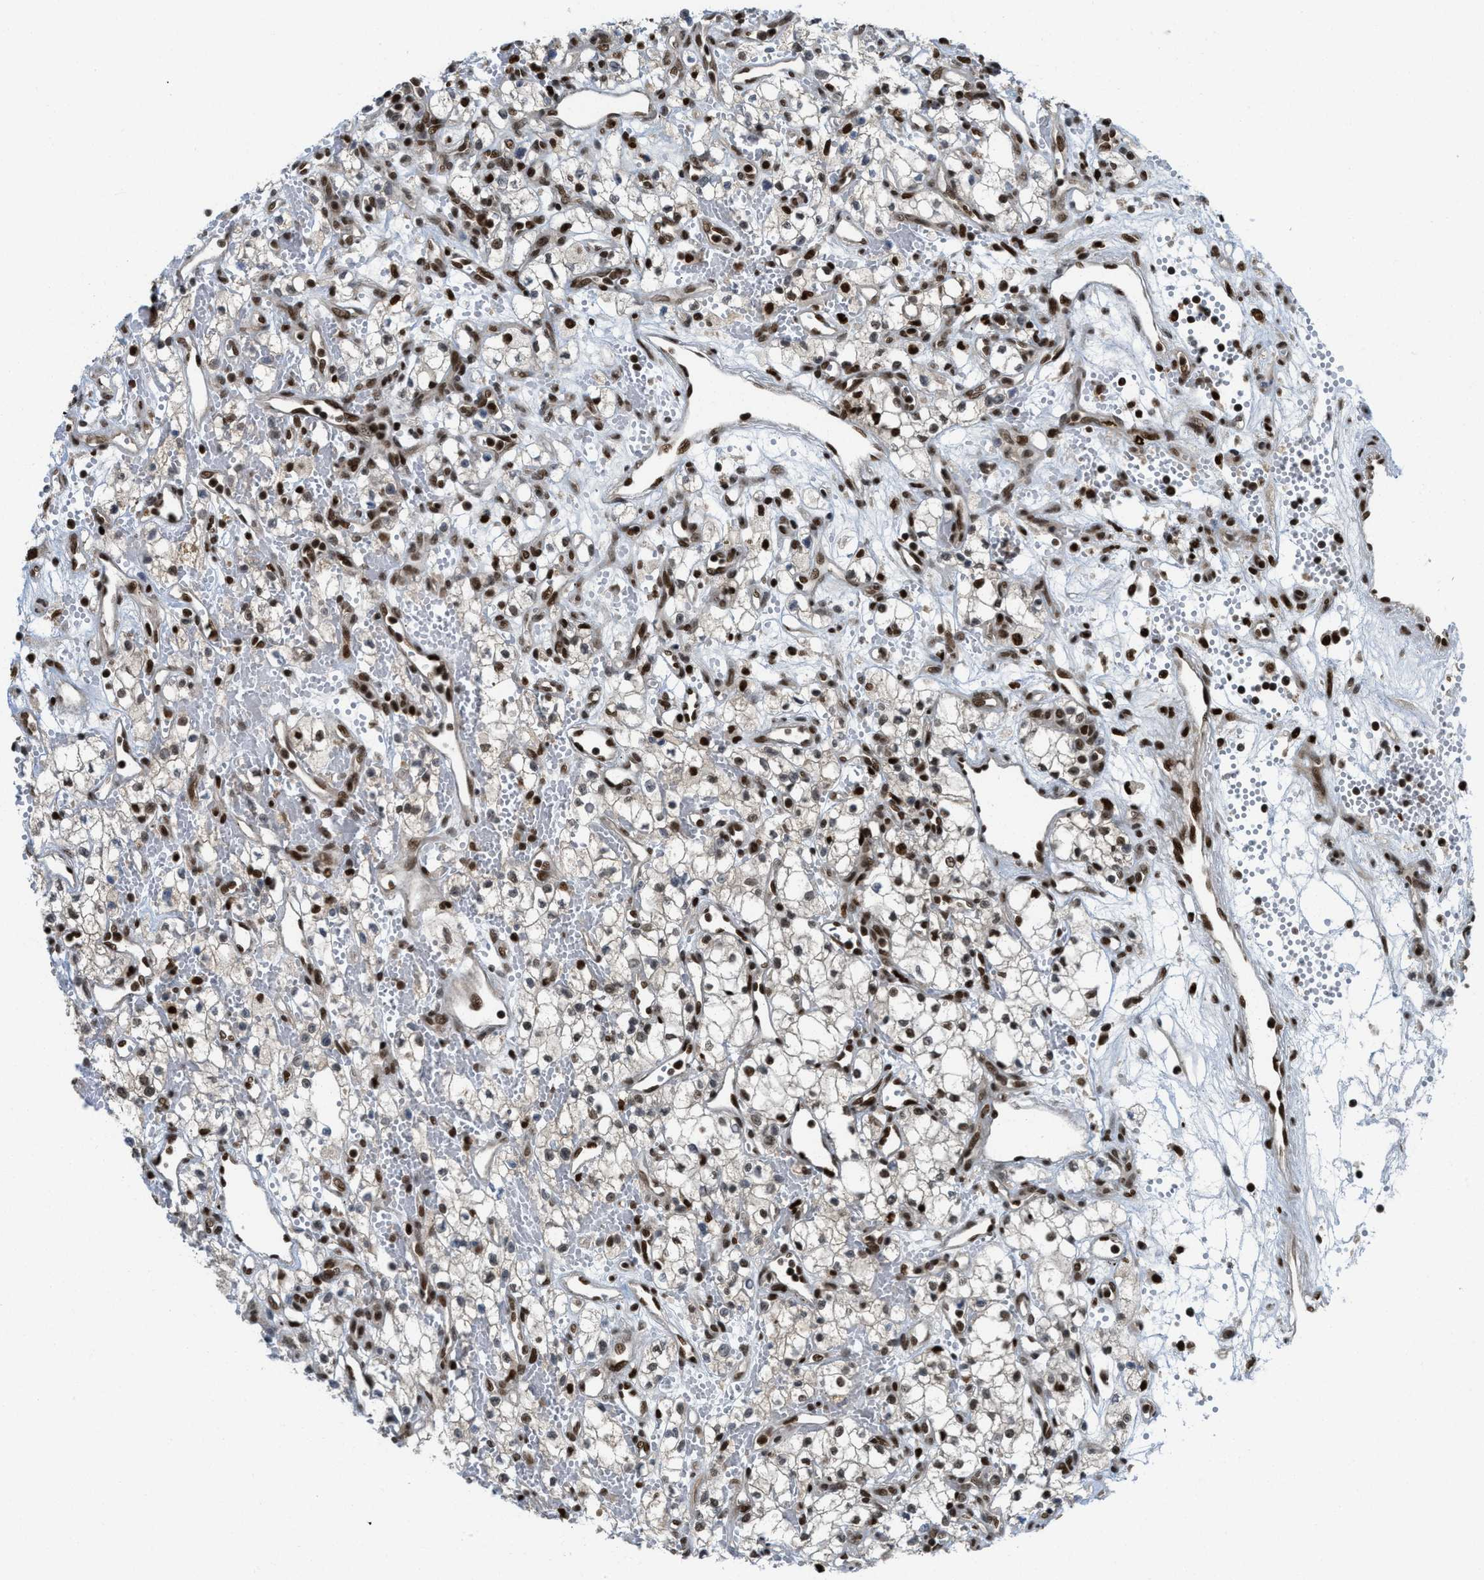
{"staining": {"intensity": "strong", "quantity": ">75%", "location": "nuclear"}, "tissue": "renal cancer", "cell_type": "Tumor cells", "image_type": "cancer", "snomed": [{"axis": "morphology", "description": "Adenocarcinoma, NOS"}, {"axis": "topography", "description": "Kidney"}], "caption": "An image showing strong nuclear expression in about >75% of tumor cells in renal cancer (adenocarcinoma), as visualized by brown immunohistochemical staining.", "gene": "RFX5", "patient": {"sex": "male", "age": 59}}